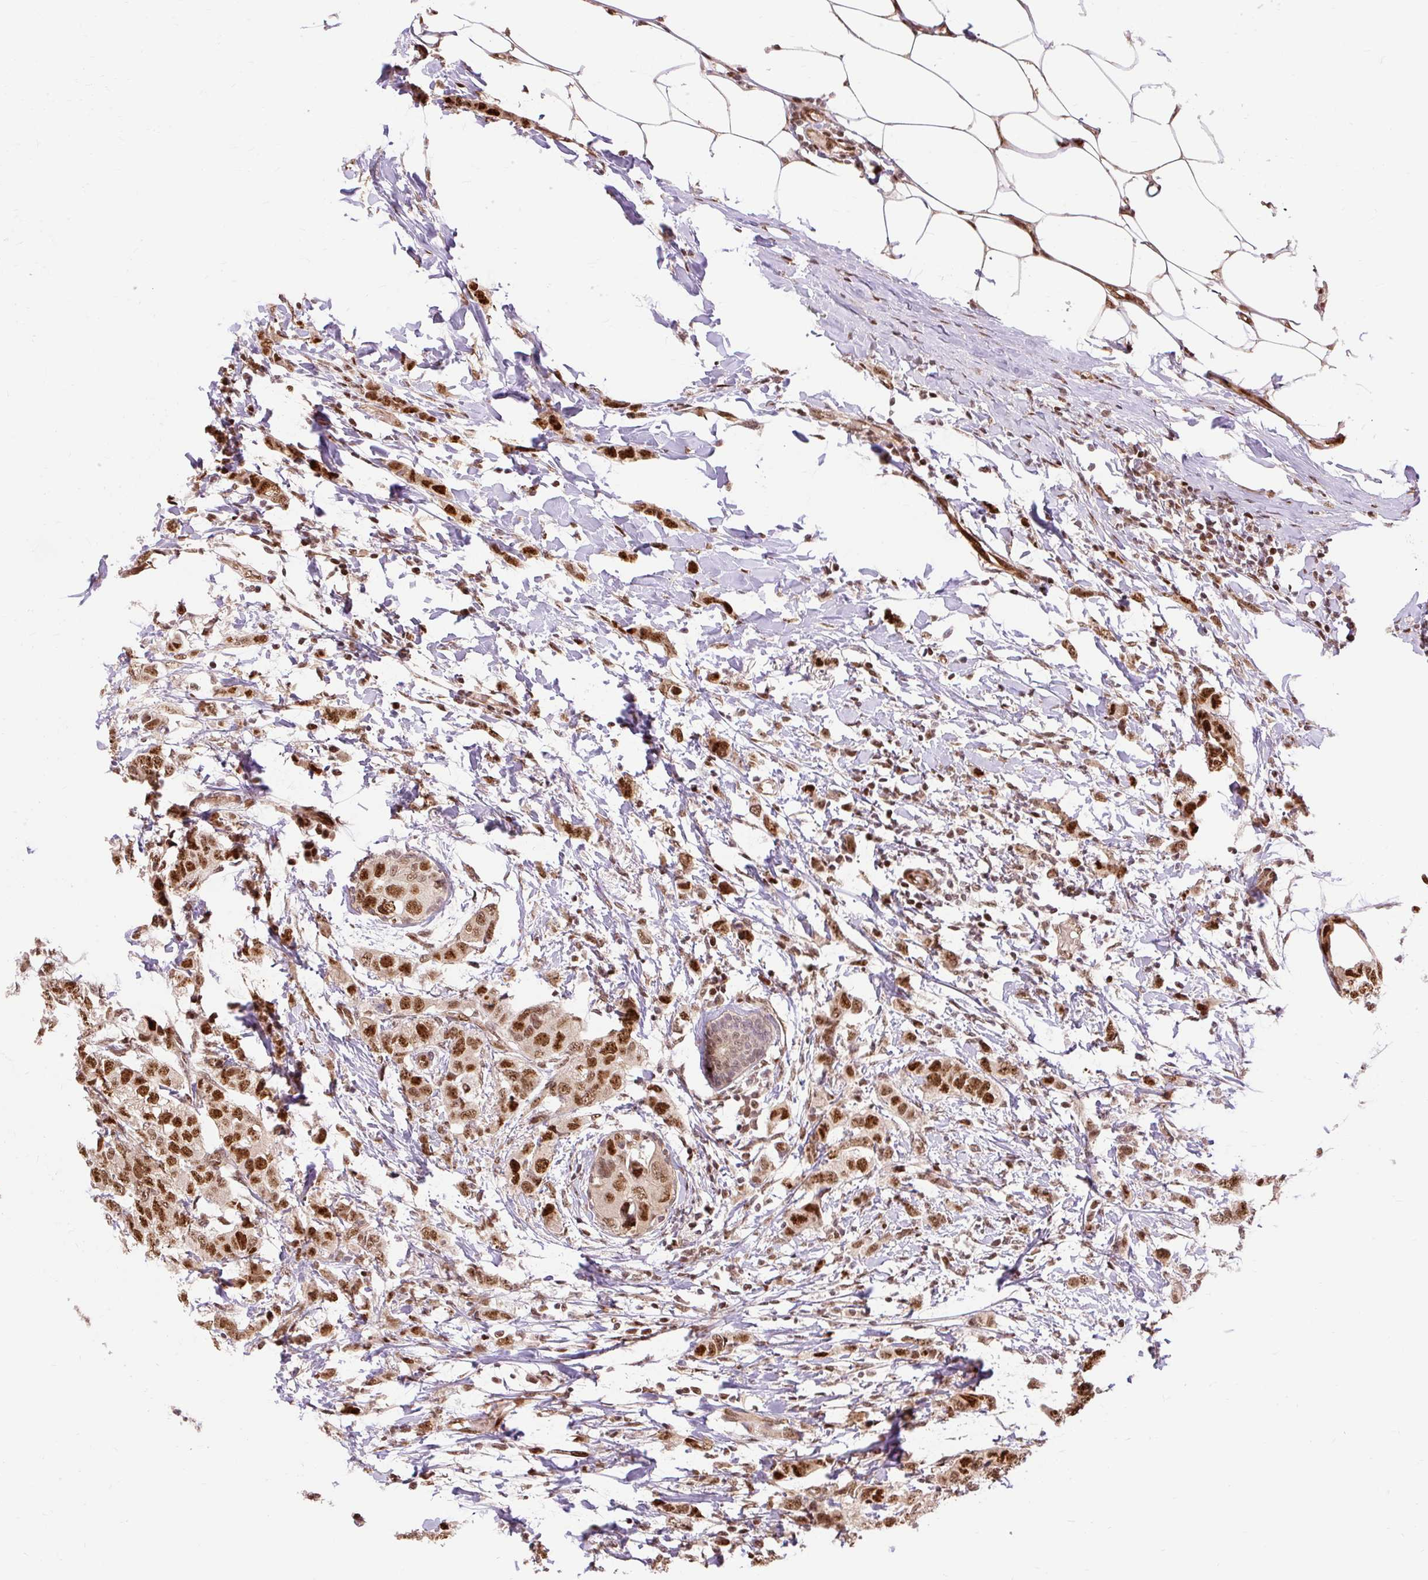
{"staining": {"intensity": "strong", "quantity": ">75%", "location": "nuclear"}, "tissue": "breast cancer", "cell_type": "Tumor cells", "image_type": "cancer", "snomed": [{"axis": "morphology", "description": "Duct carcinoma"}, {"axis": "topography", "description": "Breast"}], "caption": "A micrograph of human intraductal carcinoma (breast) stained for a protein shows strong nuclear brown staining in tumor cells.", "gene": "MECOM", "patient": {"sex": "female", "age": 50}}